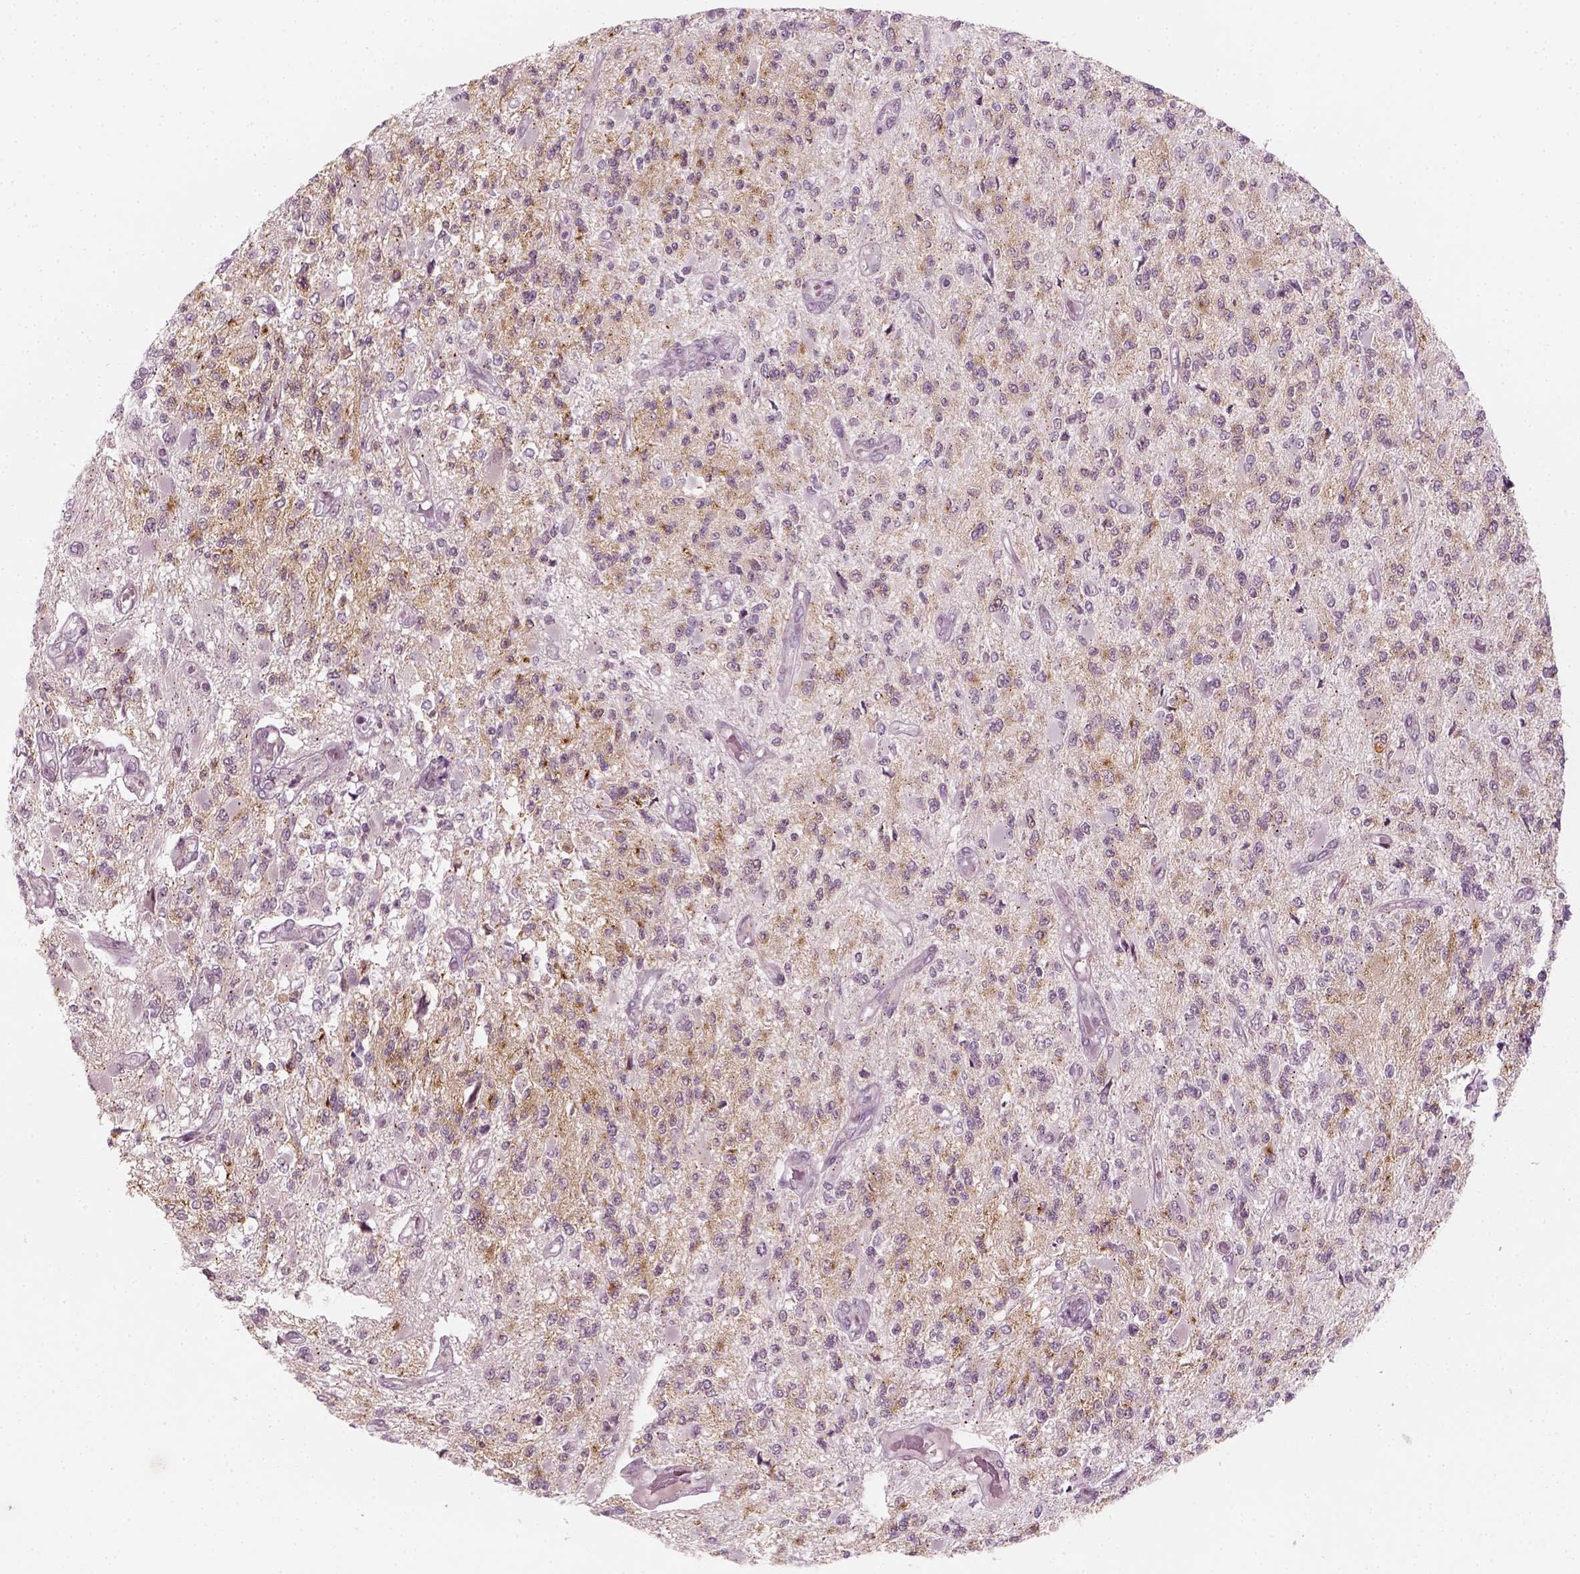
{"staining": {"intensity": "negative", "quantity": "none", "location": "none"}, "tissue": "glioma", "cell_type": "Tumor cells", "image_type": "cancer", "snomed": [{"axis": "morphology", "description": "Glioma, malignant, High grade"}, {"axis": "topography", "description": "Brain"}], "caption": "A high-resolution image shows immunohistochemistry staining of malignant glioma (high-grade), which shows no significant positivity in tumor cells.", "gene": "MLIP", "patient": {"sex": "female", "age": 63}}